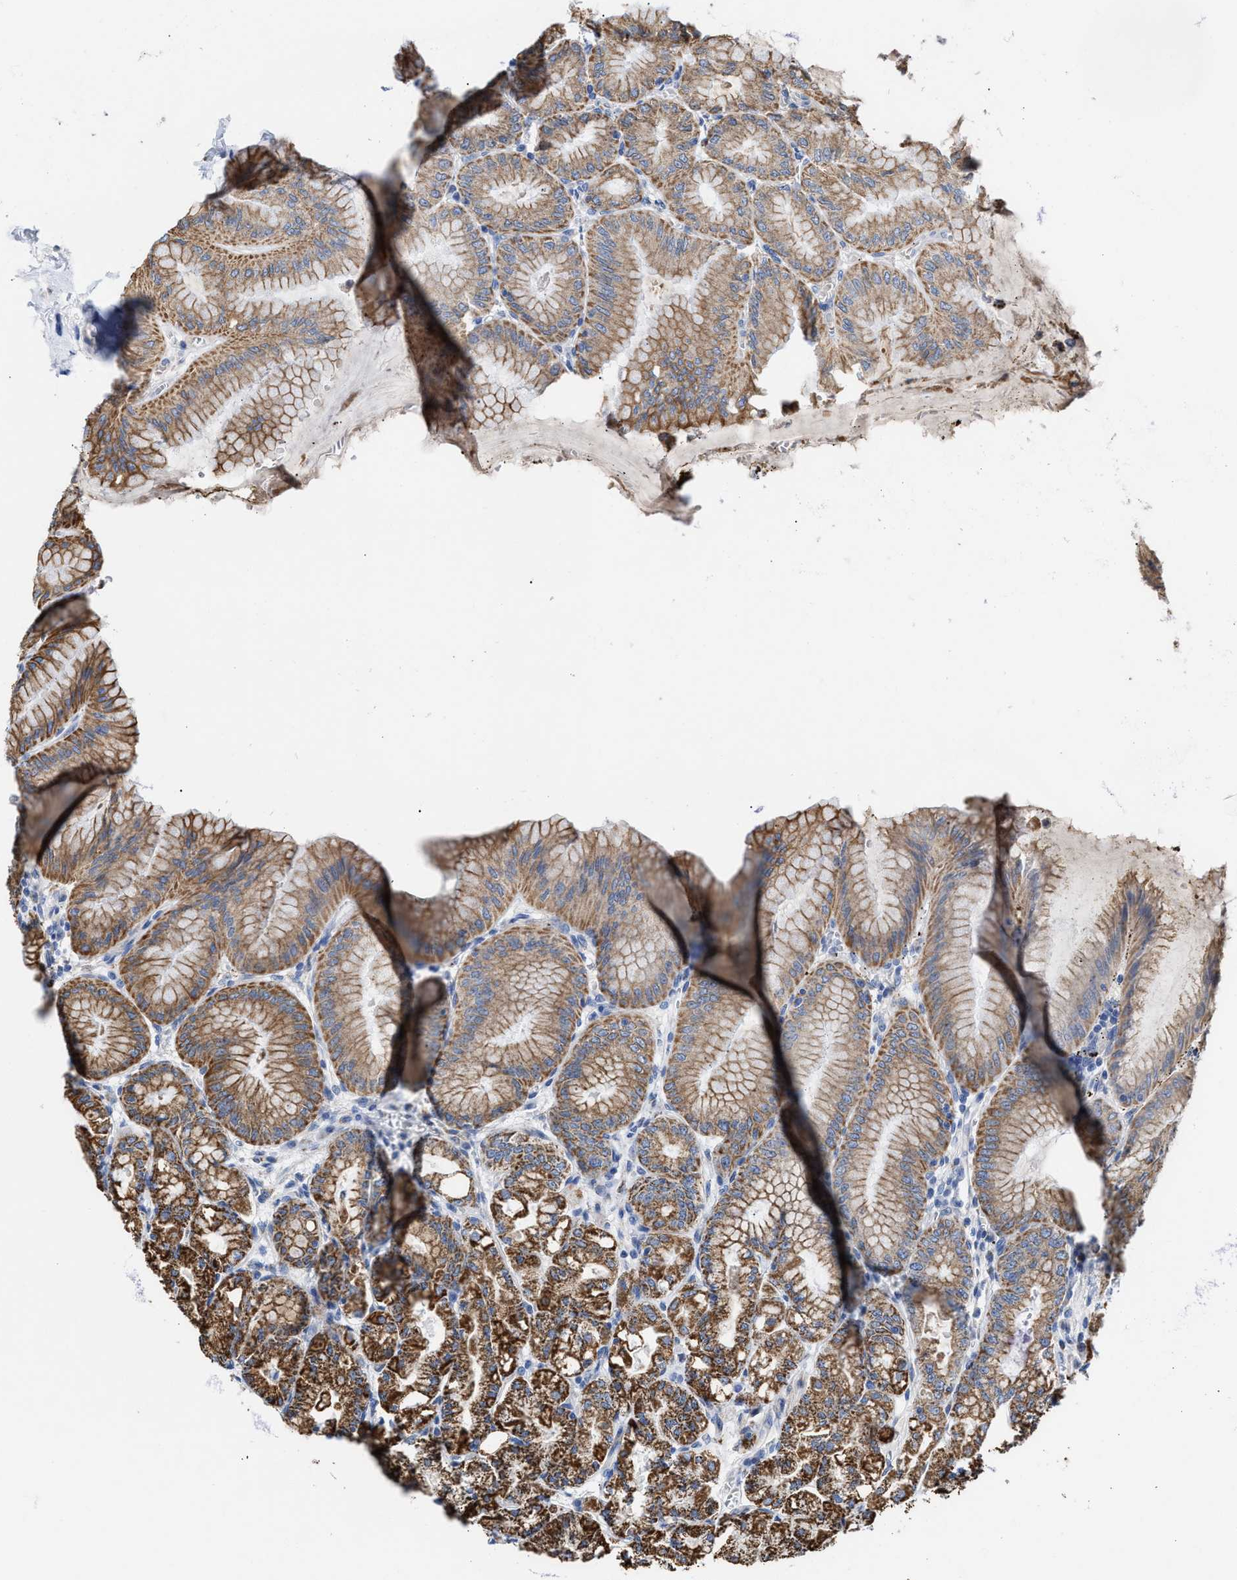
{"staining": {"intensity": "moderate", "quantity": ">75%", "location": "cytoplasmic/membranous"}, "tissue": "stomach", "cell_type": "Glandular cells", "image_type": "normal", "snomed": [{"axis": "morphology", "description": "Normal tissue, NOS"}, {"axis": "topography", "description": "Stomach, lower"}], "caption": "High-power microscopy captured an IHC photomicrograph of normal stomach, revealing moderate cytoplasmic/membranous positivity in about >75% of glandular cells.", "gene": "JAG1", "patient": {"sex": "male", "age": 71}}